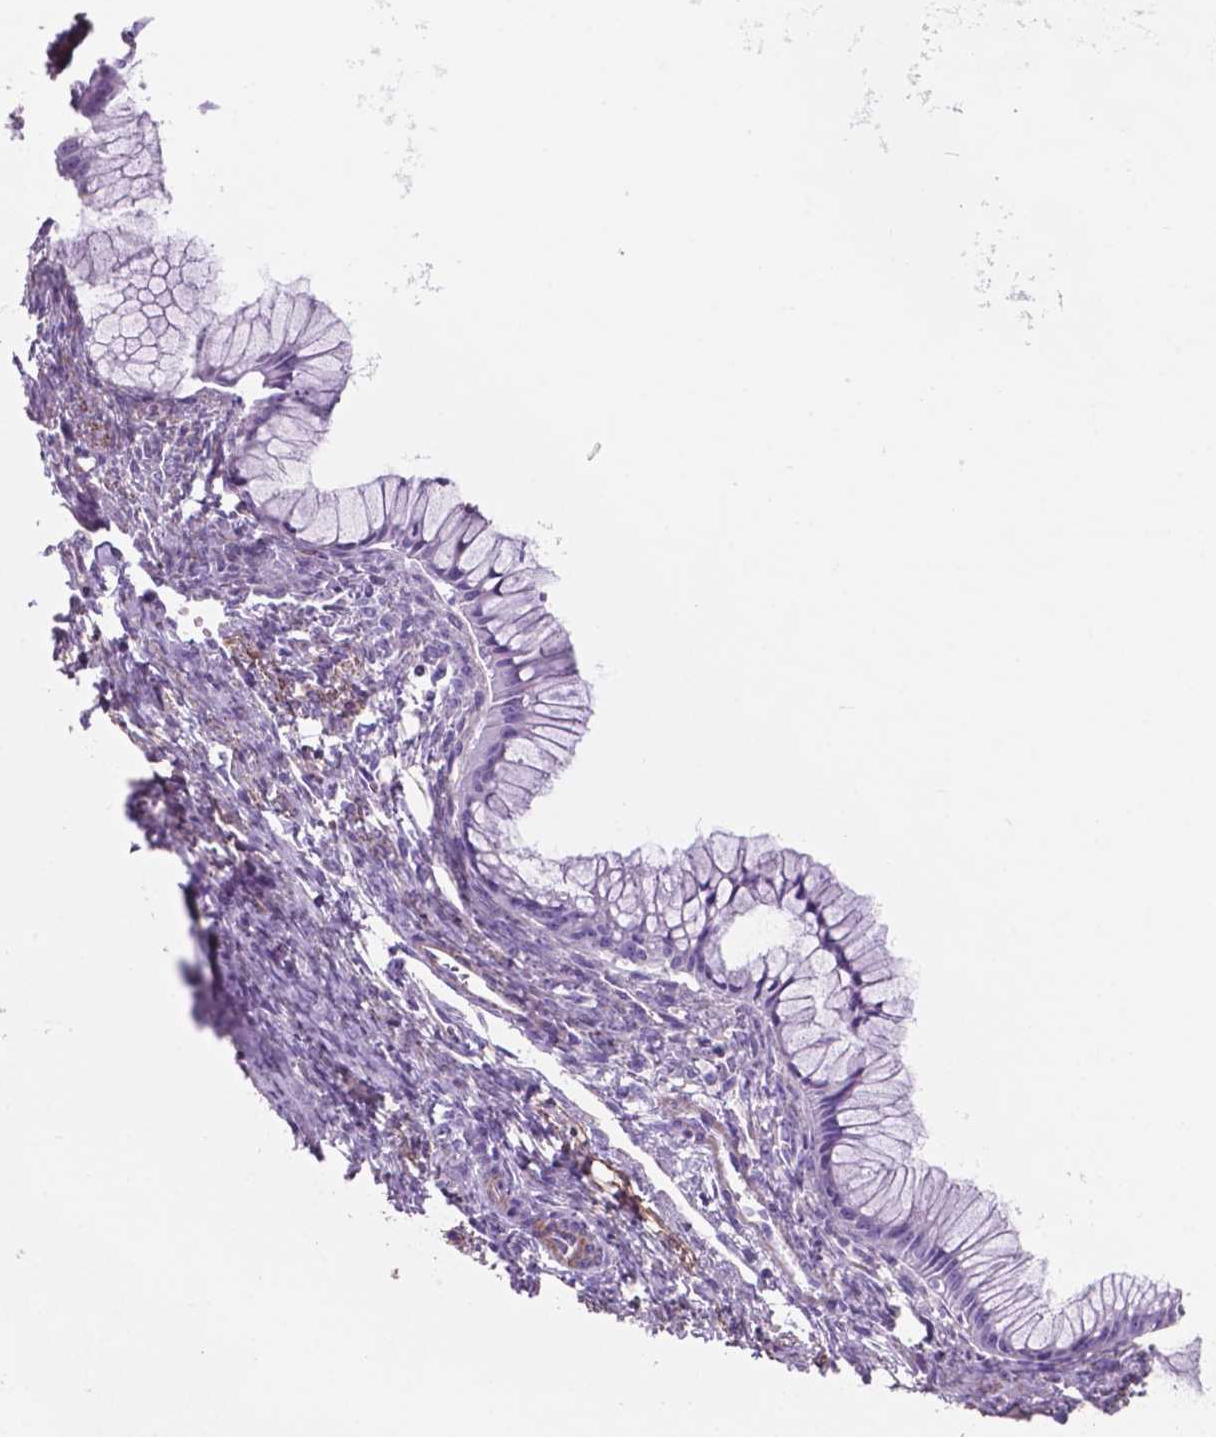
{"staining": {"intensity": "negative", "quantity": "none", "location": "none"}, "tissue": "ovarian cancer", "cell_type": "Tumor cells", "image_type": "cancer", "snomed": [{"axis": "morphology", "description": "Cystadenocarcinoma, mucinous, NOS"}, {"axis": "topography", "description": "Ovary"}], "caption": "Photomicrograph shows no protein staining in tumor cells of ovarian cancer tissue.", "gene": "TOR2A", "patient": {"sex": "female", "age": 41}}